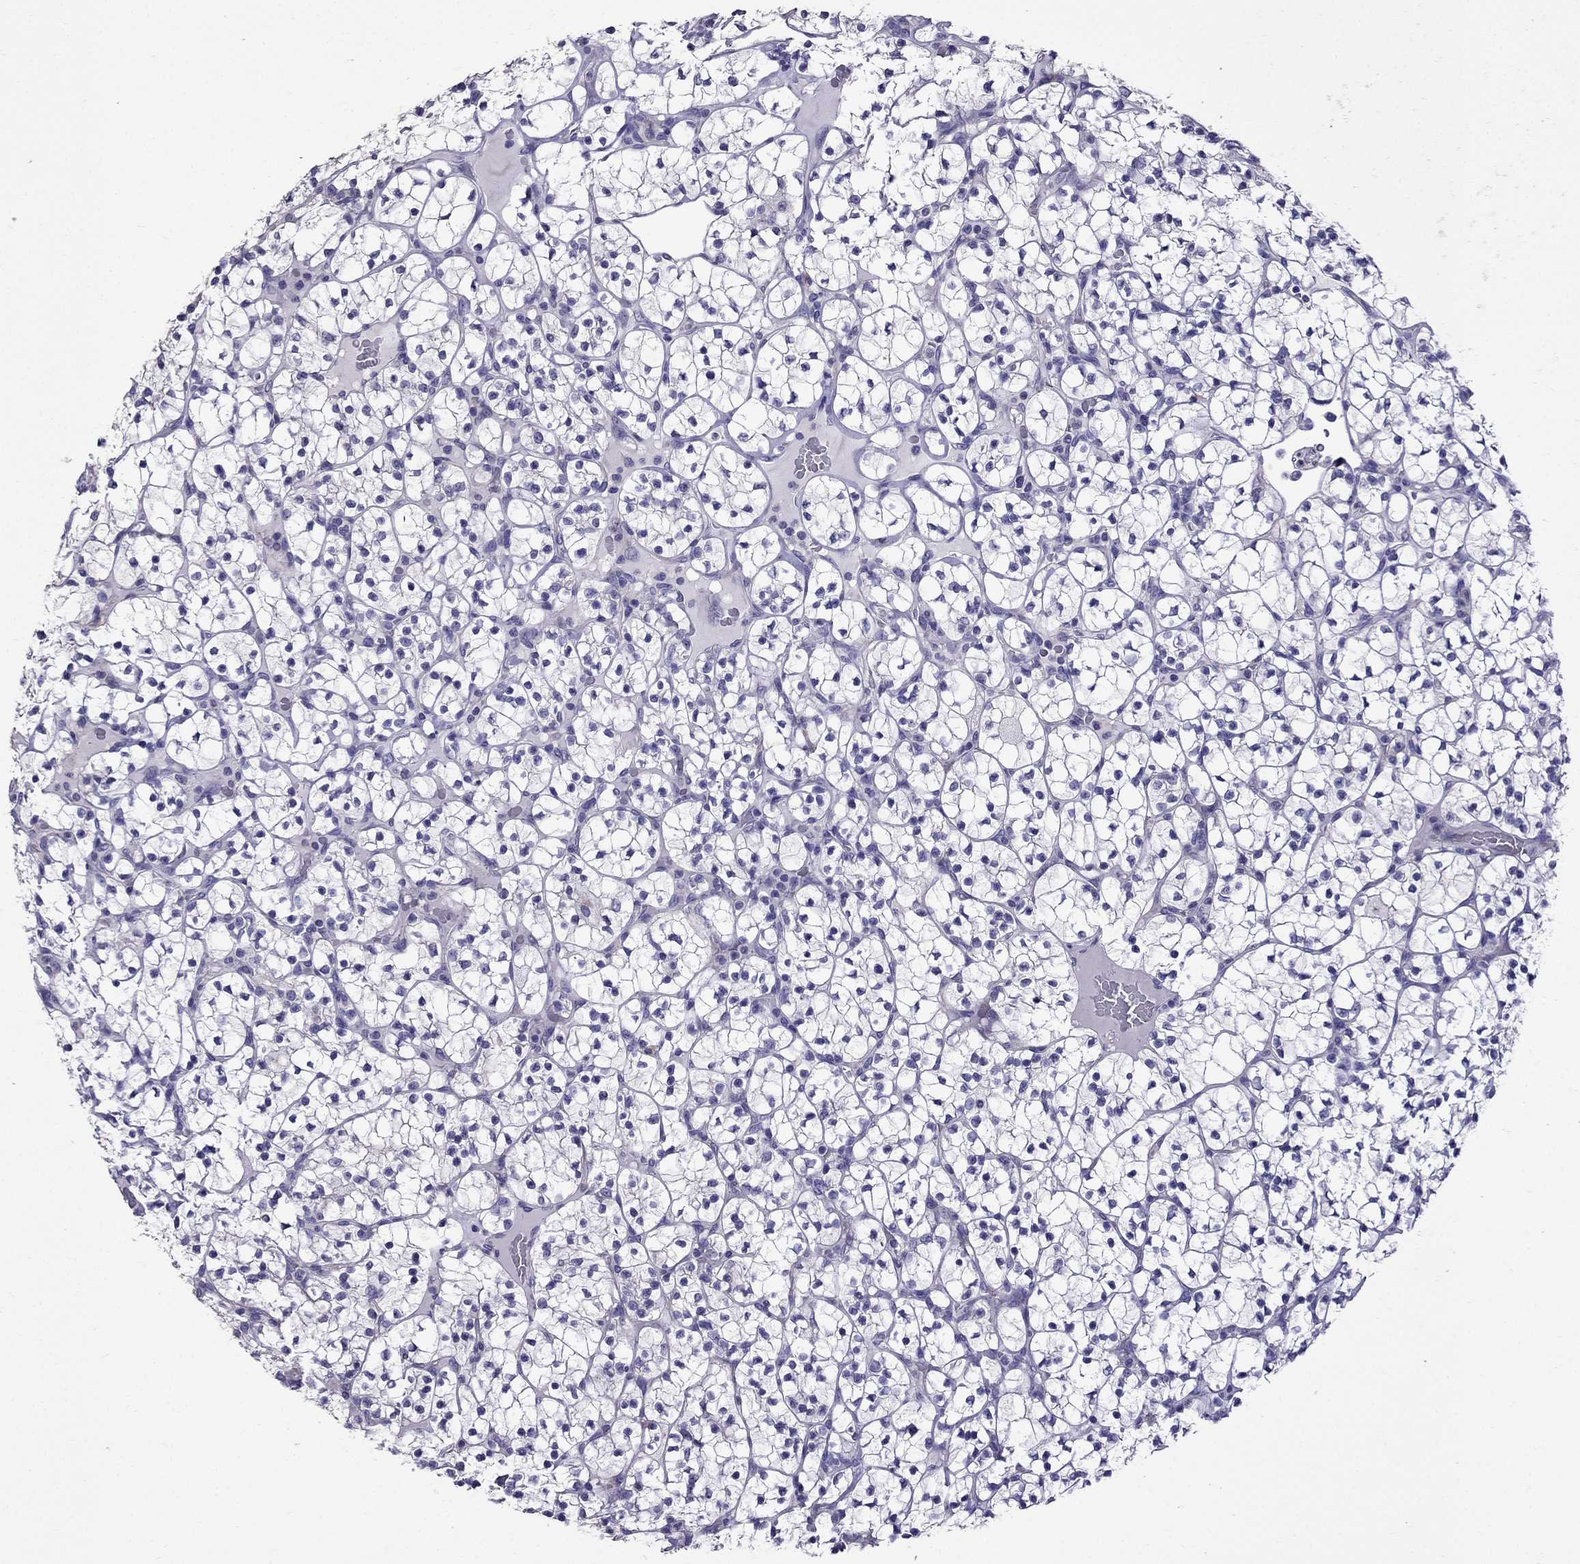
{"staining": {"intensity": "negative", "quantity": "none", "location": "none"}, "tissue": "renal cancer", "cell_type": "Tumor cells", "image_type": "cancer", "snomed": [{"axis": "morphology", "description": "Adenocarcinoma, NOS"}, {"axis": "topography", "description": "Kidney"}], "caption": "Human renal cancer (adenocarcinoma) stained for a protein using immunohistochemistry (IHC) demonstrates no positivity in tumor cells.", "gene": "OXCT2", "patient": {"sex": "female", "age": 89}}